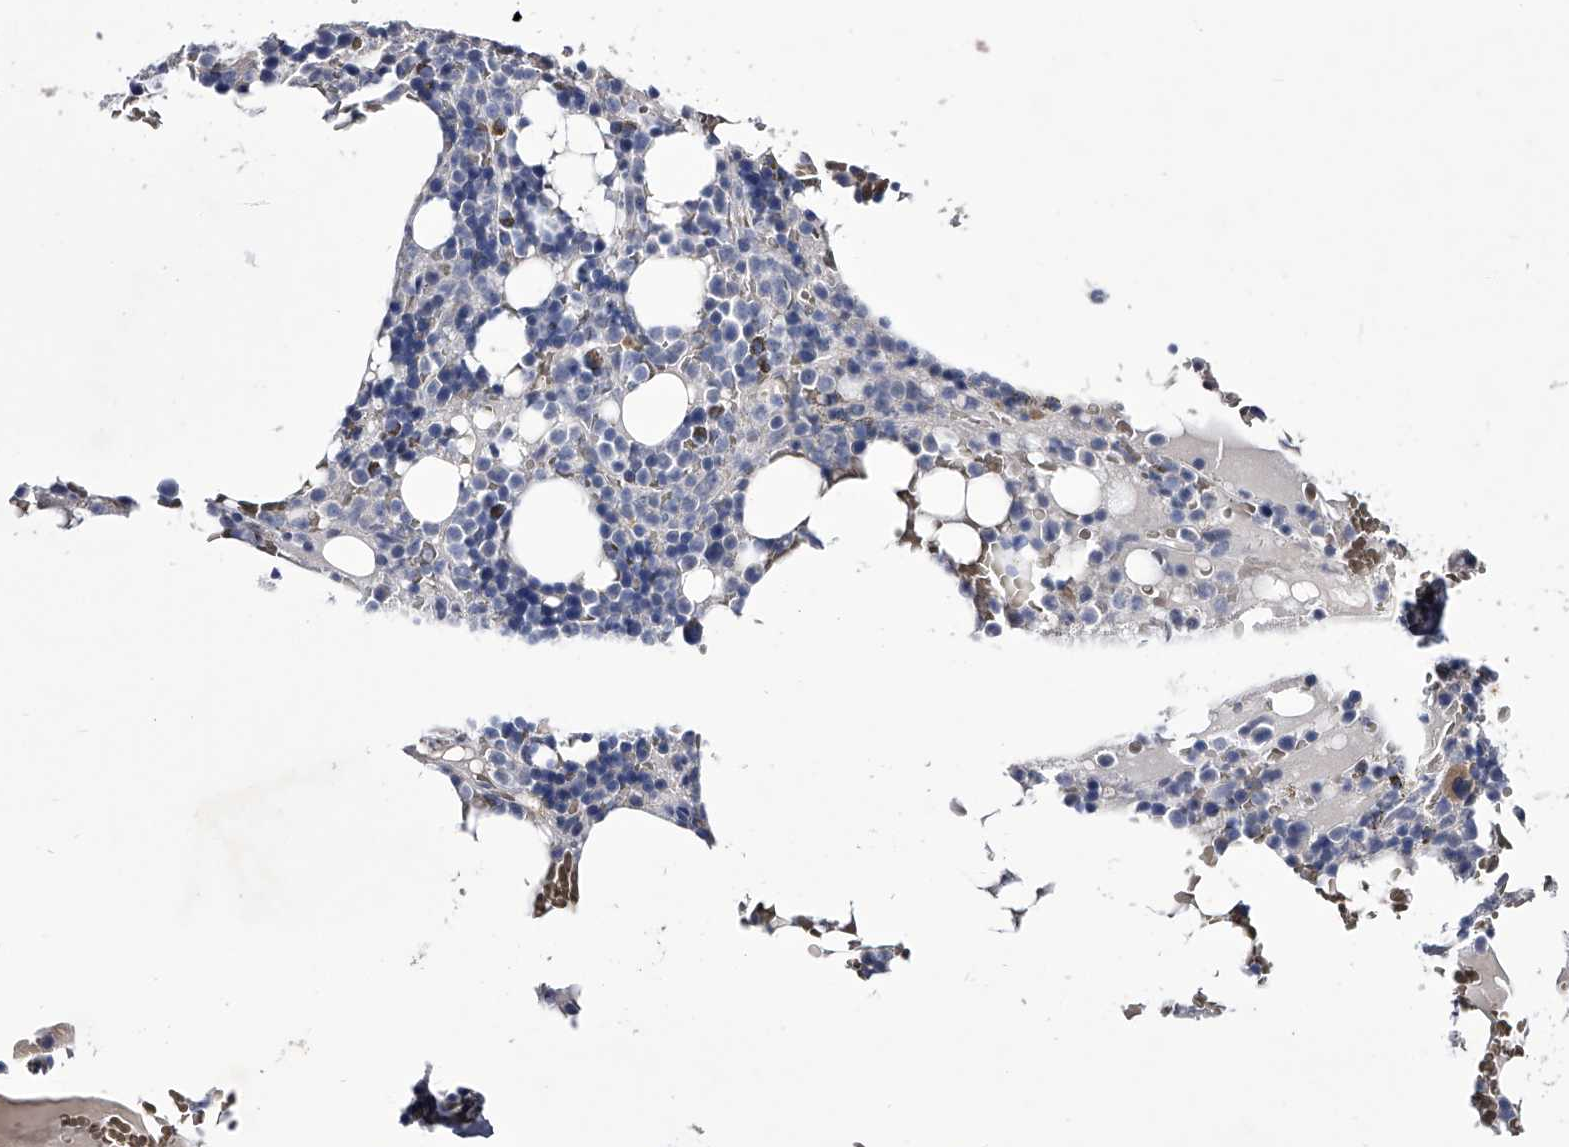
{"staining": {"intensity": "moderate", "quantity": "<25%", "location": "cytoplasmic/membranous"}, "tissue": "bone marrow", "cell_type": "Hematopoietic cells", "image_type": "normal", "snomed": [{"axis": "morphology", "description": "Normal tissue, NOS"}, {"axis": "topography", "description": "Bone marrow"}], "caption": "Bone marrow stained for a protein shows moderate cytoplasmic/membranous positivity in hematopoietic cells. The staining is performed using DAB brown chromogen to label protein expression. The nuclei are counter-stained blue using hematoxylin.", "gene": "CRISP2", "patient": {"sex": "male", "age": 58}}